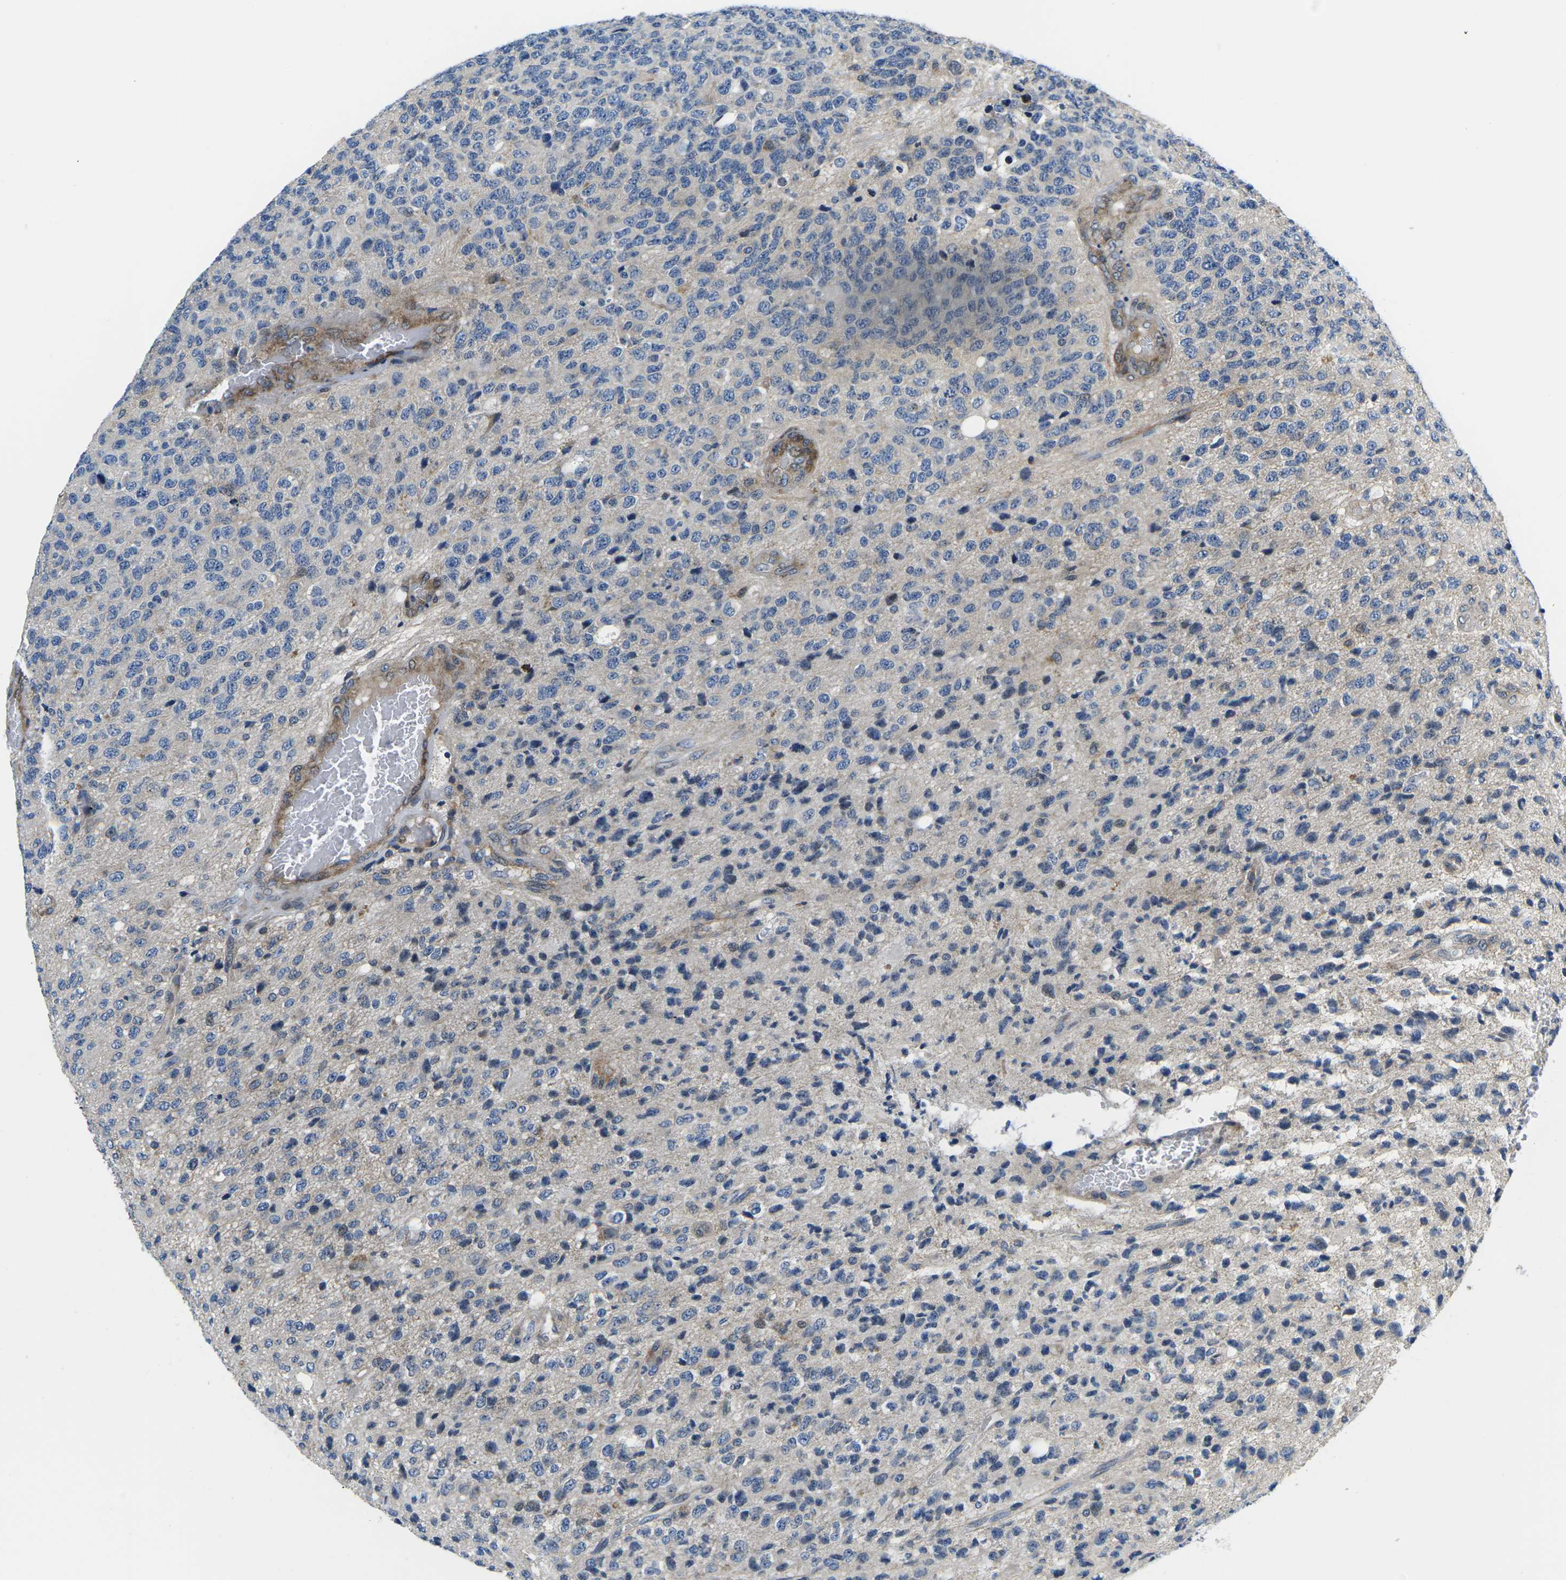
{"staining": {"intensity": "weak", "quantity": "<25%", "location": "cytoplasmic/membranous"}, "tissue": "glioma", "cell_type": "Tumor cells", "image_type": "cancer", "snomed": [{"axis": "morphology", "description": "Glioma, malignant, High grade"}, {"axis": "topography", "description": "pancreas cauda"}], "caption": "This histopathology image is of glioma stained with immunohistochemistry to label a protein in brown with the nuclei are counter-stained blue. There is no staining in tumor cells.", "gene": "EIF4E", "patient": {"sex": "male", "age": 60}}